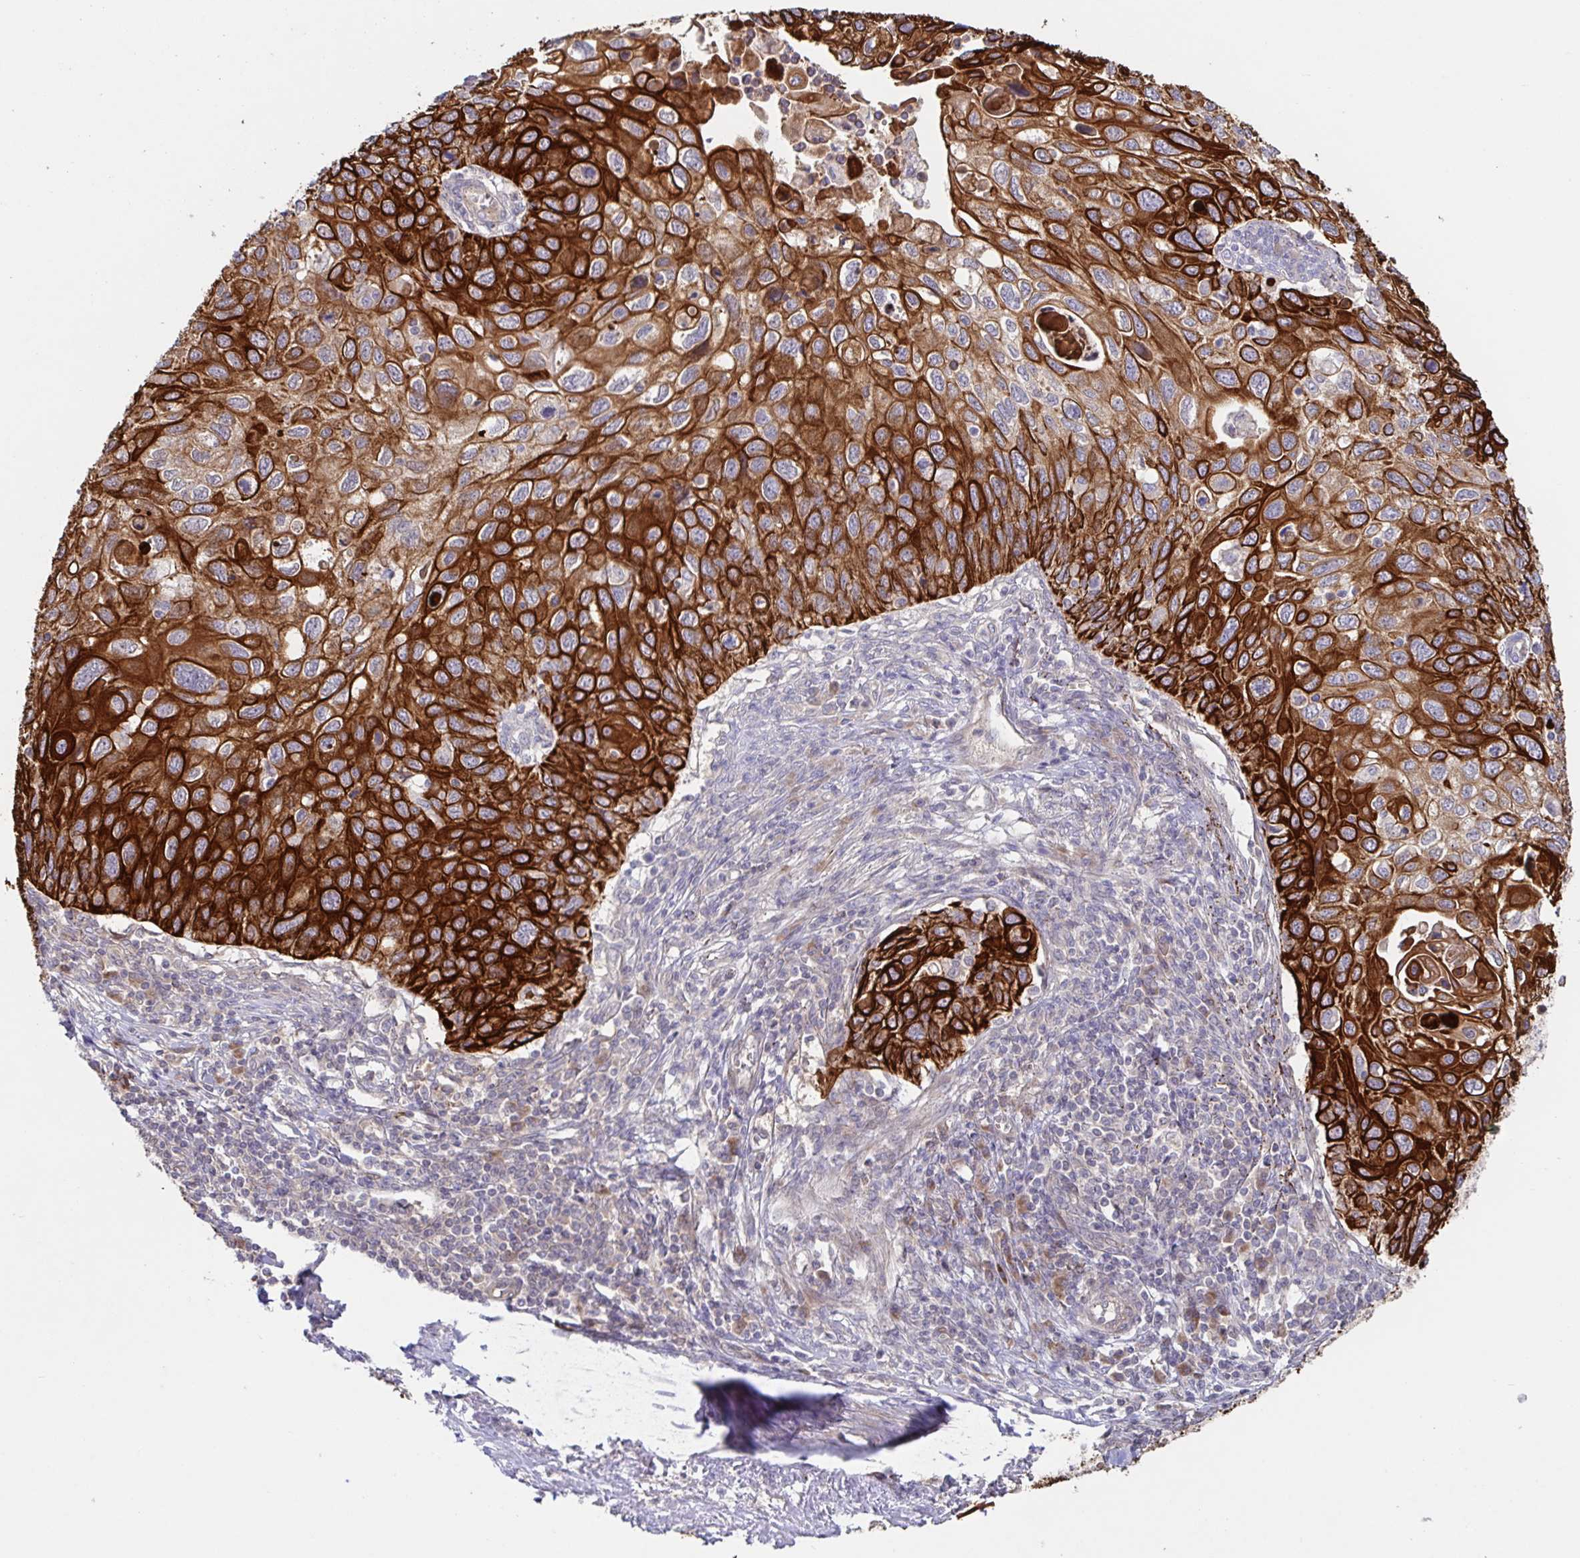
{"staining": {"intensity": "strong", "quantity": ">75%", "location": "cytoplasmic/membranous"}, "tissue": "cervical cancer", "cell_type": "Tumor cells", "image_type": "cancer", "snomed": [{"axis": "morphology", "description": "Squamous cell carcinoma, NOS"}, {"axis": "topography", "description": "Cervix"}], "caption": "IHC micrograph of neoplastic tissue: human cervical squamous cell carcinoma stained using immunohistochemistry demonstrates high levels of strong protein expression localized specifically in the cytoplasmic/membranous of tumor cells, appearing as a cytoplasmic/membranous brown color.", "gene": "AACS", "patient": {"sex": "female", "age": 70}}